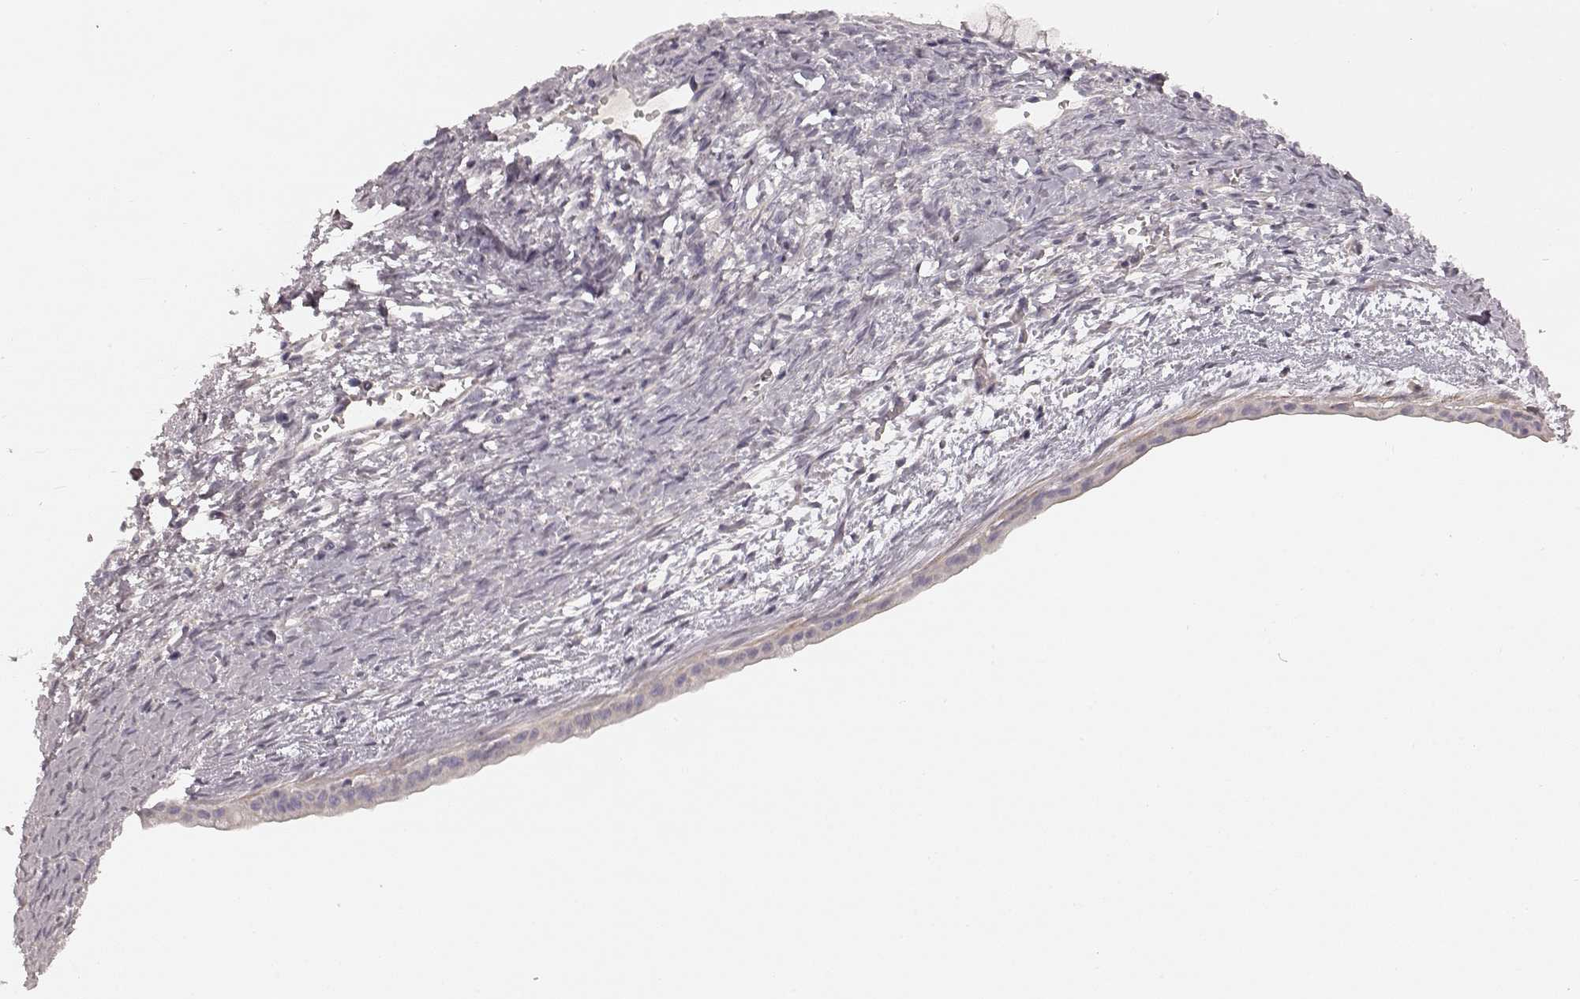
{"staining": {"intensity": "negative", "quantity": "none", "location": "none"}, "tissue": "ovarian cancer", "cell_type": "Tumor cells", "image_type": "cancer", "snomed": [{"axis": "morphology", "description": "Cystadenocarcinoma, mucinous, NOS"}, {"axis": "topography", "description": "Ovary"}], "caption": "Immunohistochemistry (IHC) of human ovarian mucinous cystadenocarcinoma displays no staining in tumor cells. (DAB immunohistochemistry, high magnification).", "gene": "KCNJ9", "patient": {"sex": "female", "age": 41}}